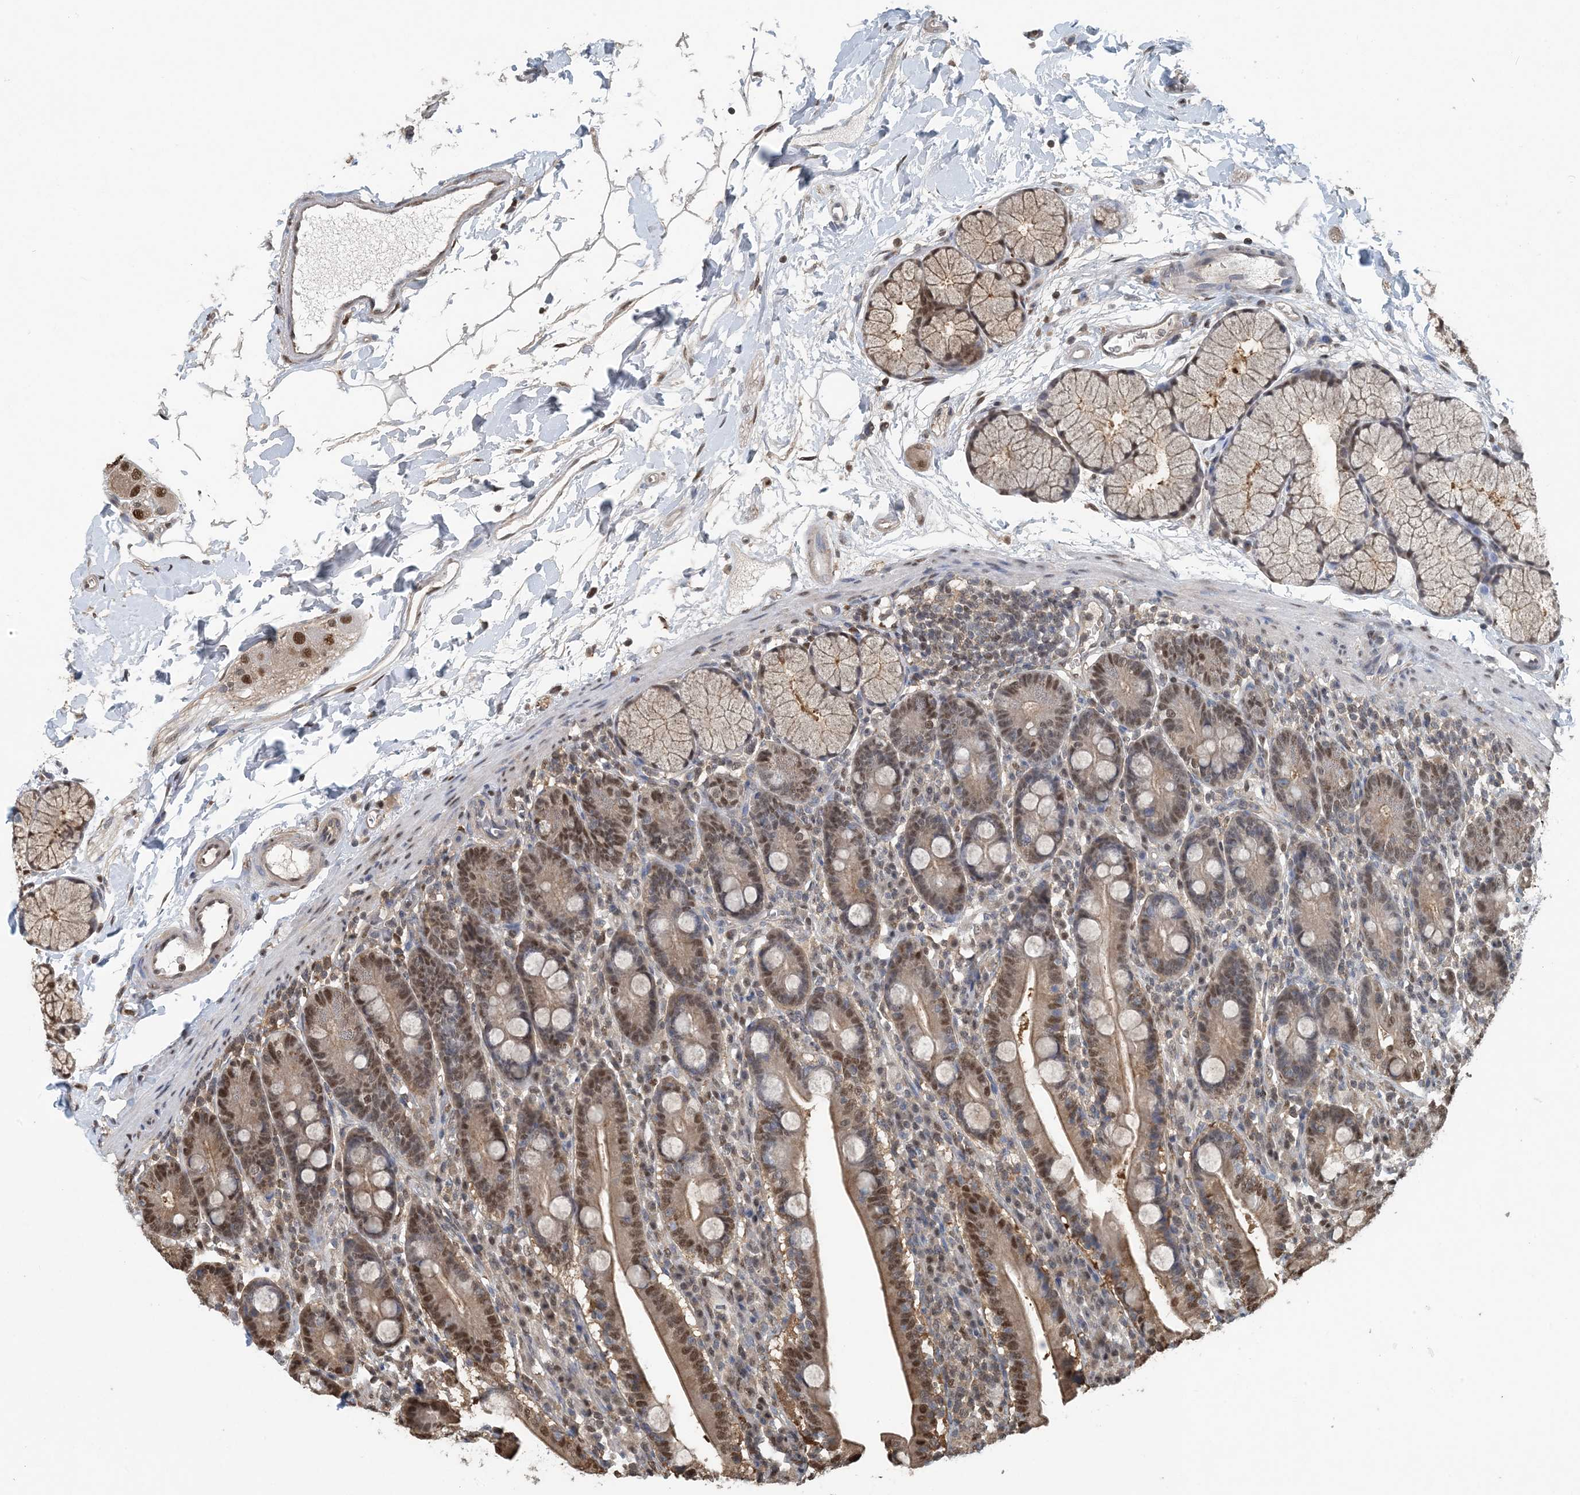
{"staining": {"intensity": "moderate", "quantity": ">75%", "location": "cytoplasmic/membranous,nuclear"}, "tissue": "duodenum", "cell_type": "Glandular cells", "image_type": "normal", "snomed": [{"axis": "morphology", "description": "Normal tissue, NOS"}, {"axis": "topography", "description": "Duodenum"}], "caption": "Human duodenum stained with a brown dye shows moderate cytoplasmic/membranous,nuclear positive staining in about >75% of glandular cells.", "gene": "HIKESHI", "patient": {"sex": "male", "age": 35}}